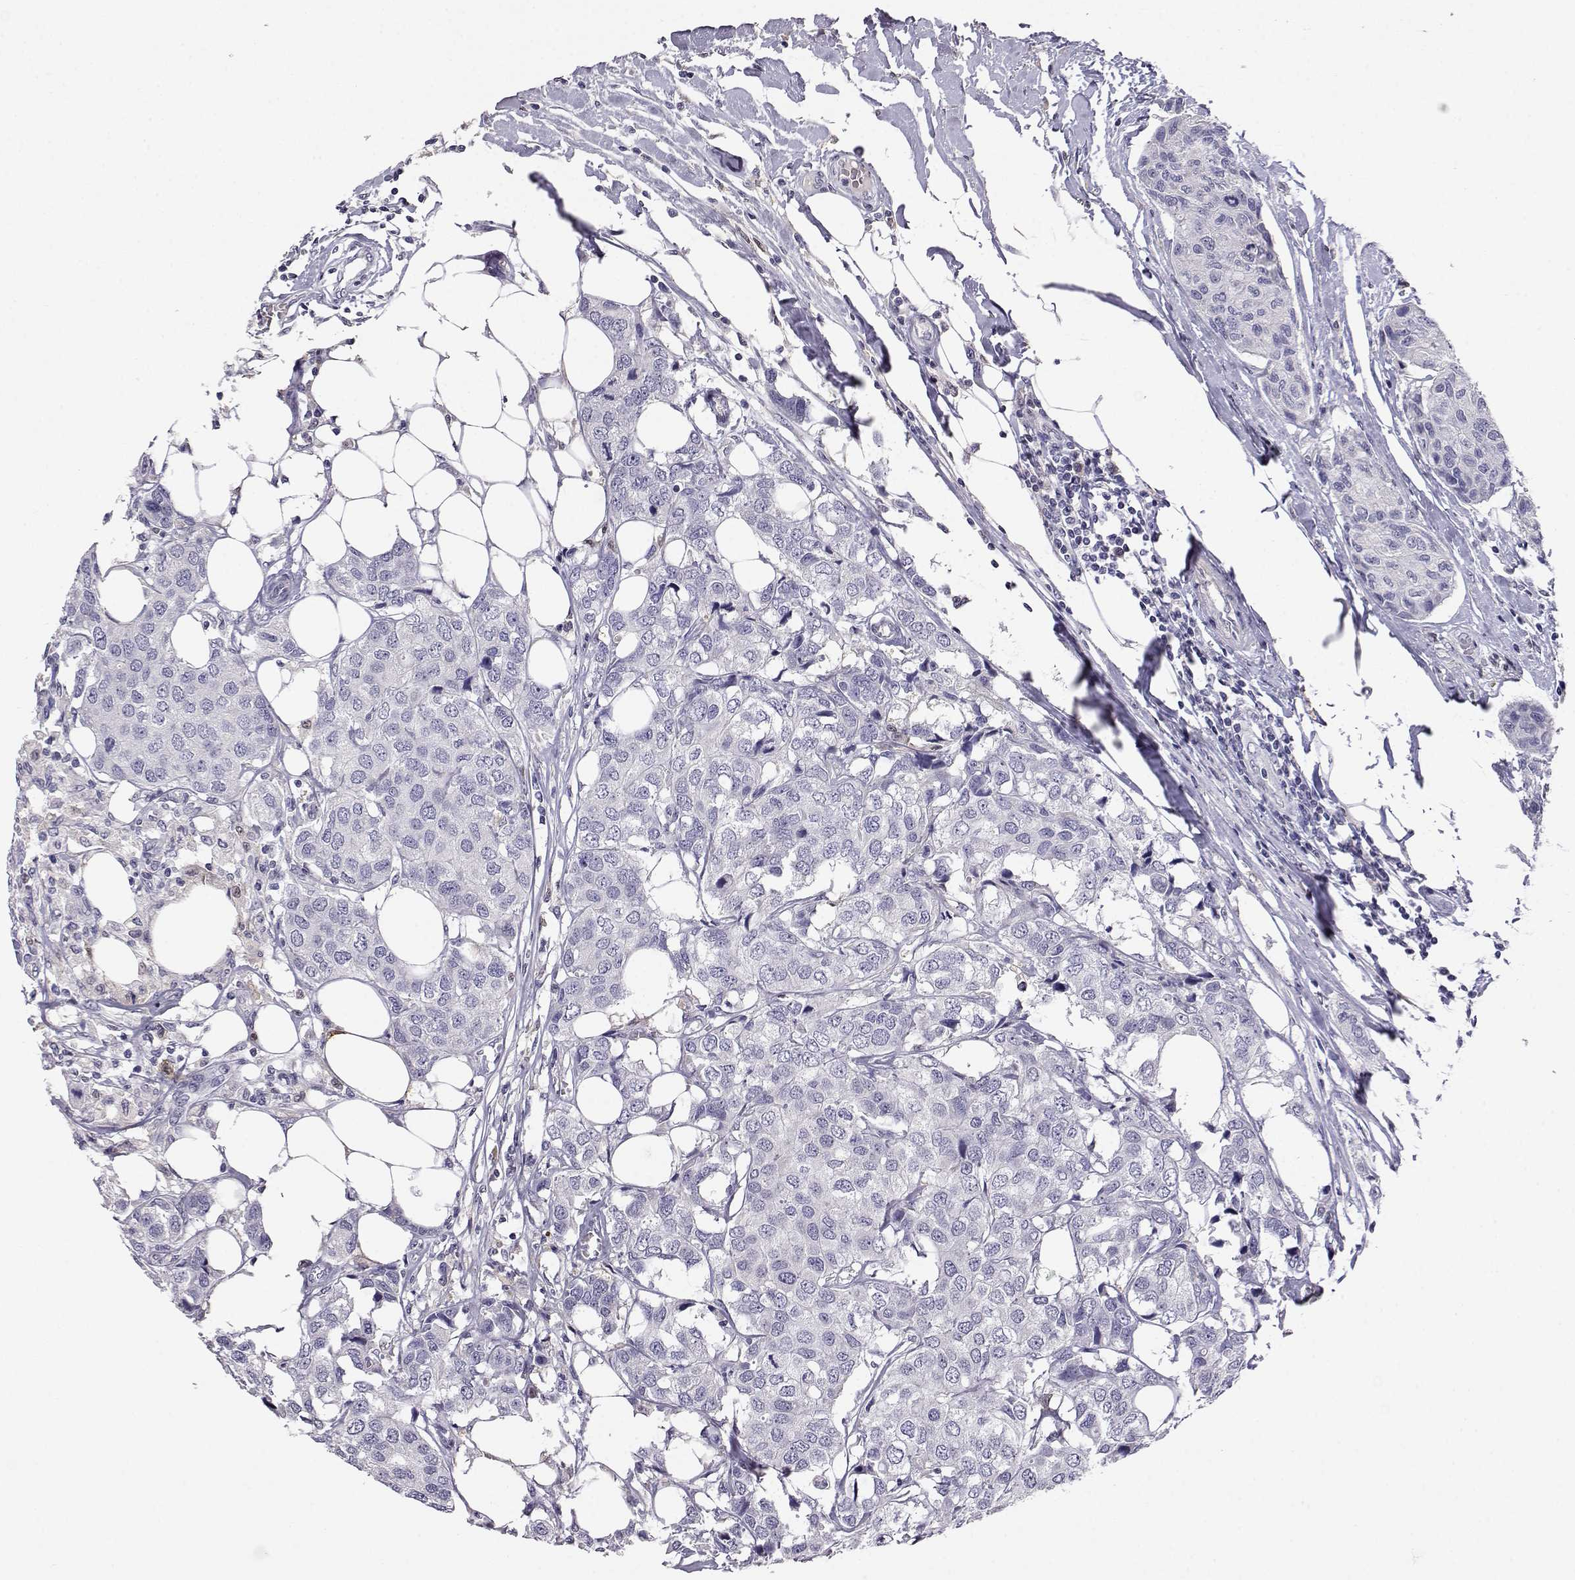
{"staining": {"intensity": "negative", "quantity": "none", "location": "none"}, "tissue": "breast cancer", "cell_type": "Tumor cells", "image_type": "cancer", "snomed": [{"axis": "morphology", "description": "Duct carcinoma"}, {"axis": "topography", "description": "Breast"}], "caption": "Tumor cells show no significant positivity in breast infiltrating ductal carcinoma.", "gene": "AKR1B1", "patient": {"sex": "female", "age": 80}}